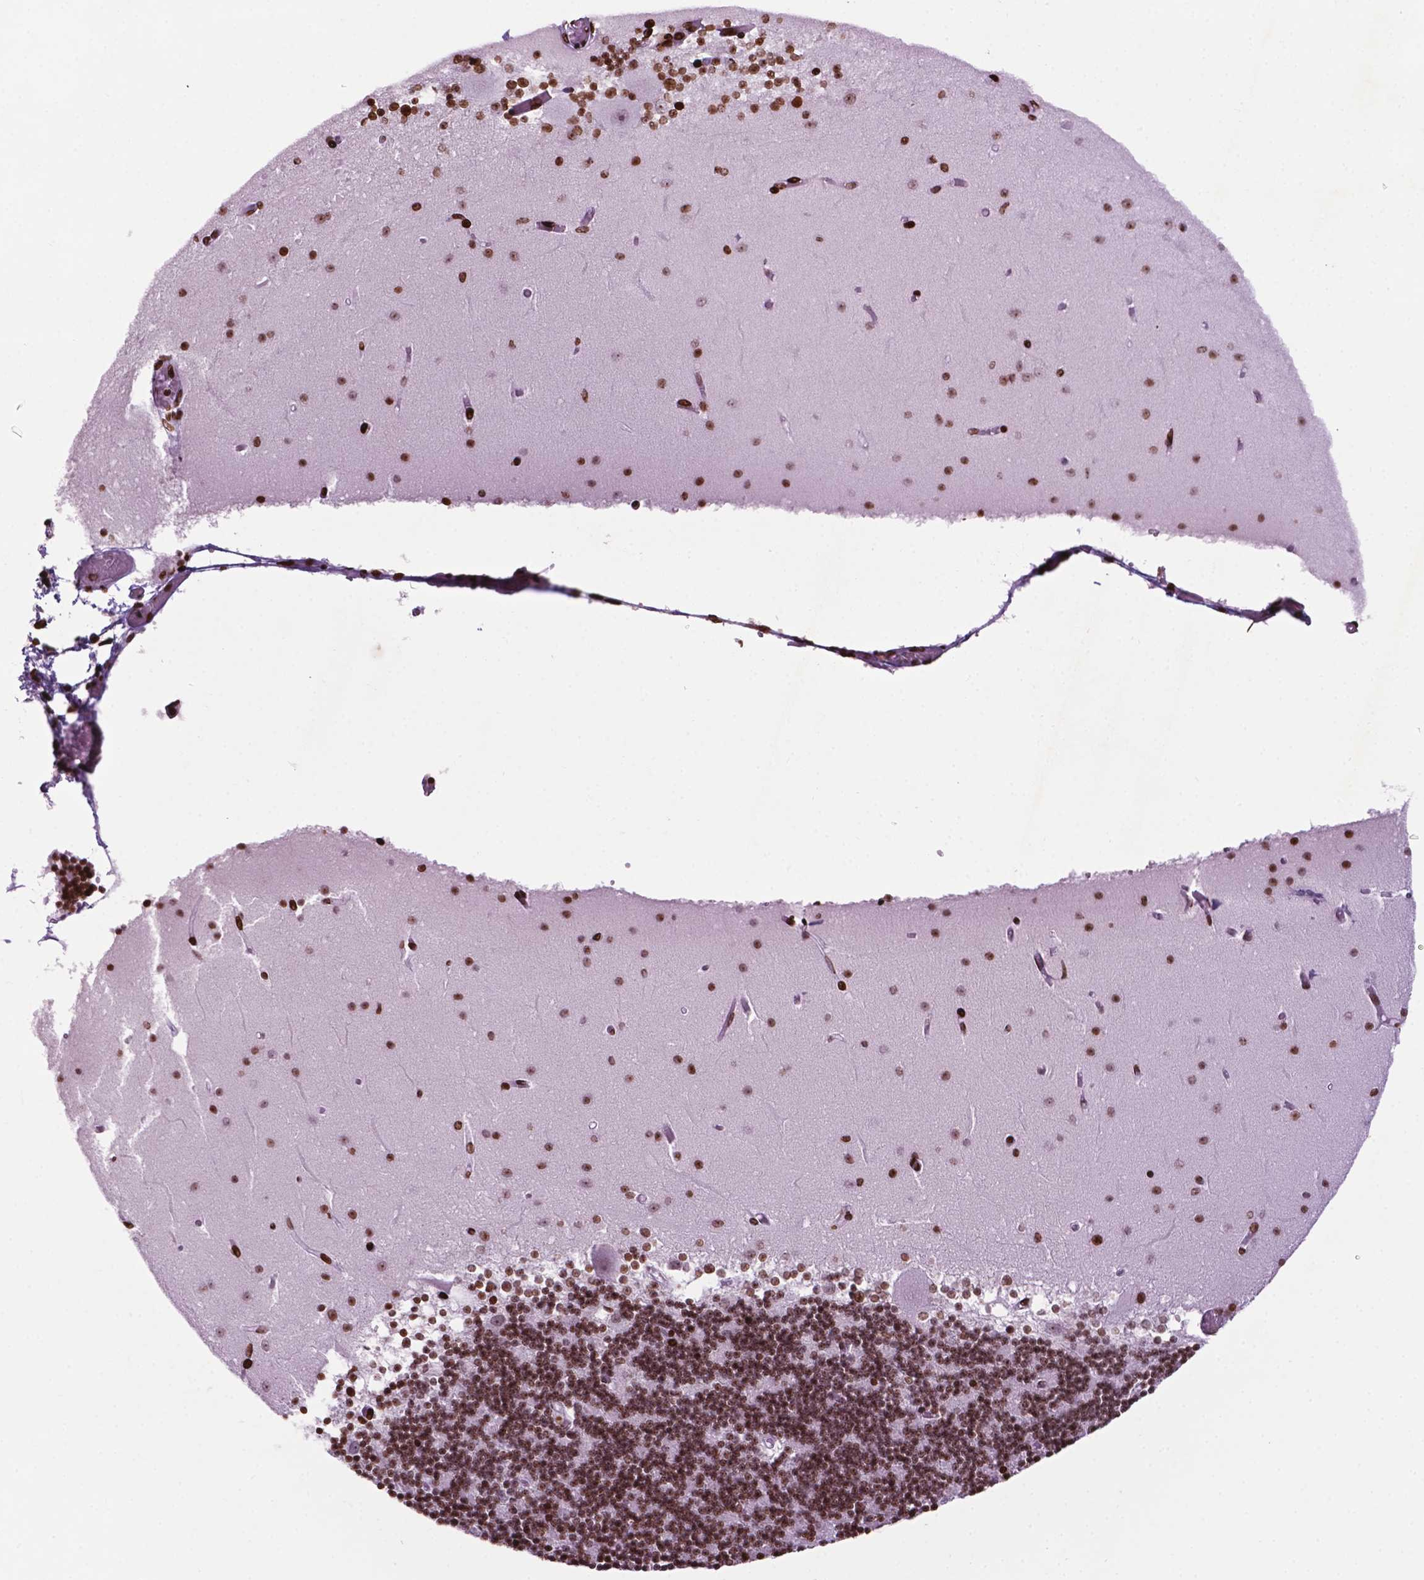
{"staining": {"intensity": "strong", "quantity": ">75%", "location": "nuclear"}, "tissue": "cerebellum", "cell_type": "Cells in granular layer", "image_type": "normal", "snomed": [{"axis": "morphology", "description": "Normal tissue, NOS"}, {"axis": "topography", "description": "Cerebellum"}], "caption": "DAB immunohistochemical staining of normal human cerebellum exhibits strong nuclear protein staining in about >75% of cells in granular layer.", "gene": "TMEM250", "patient": {"sex": "female", "age": 28}}